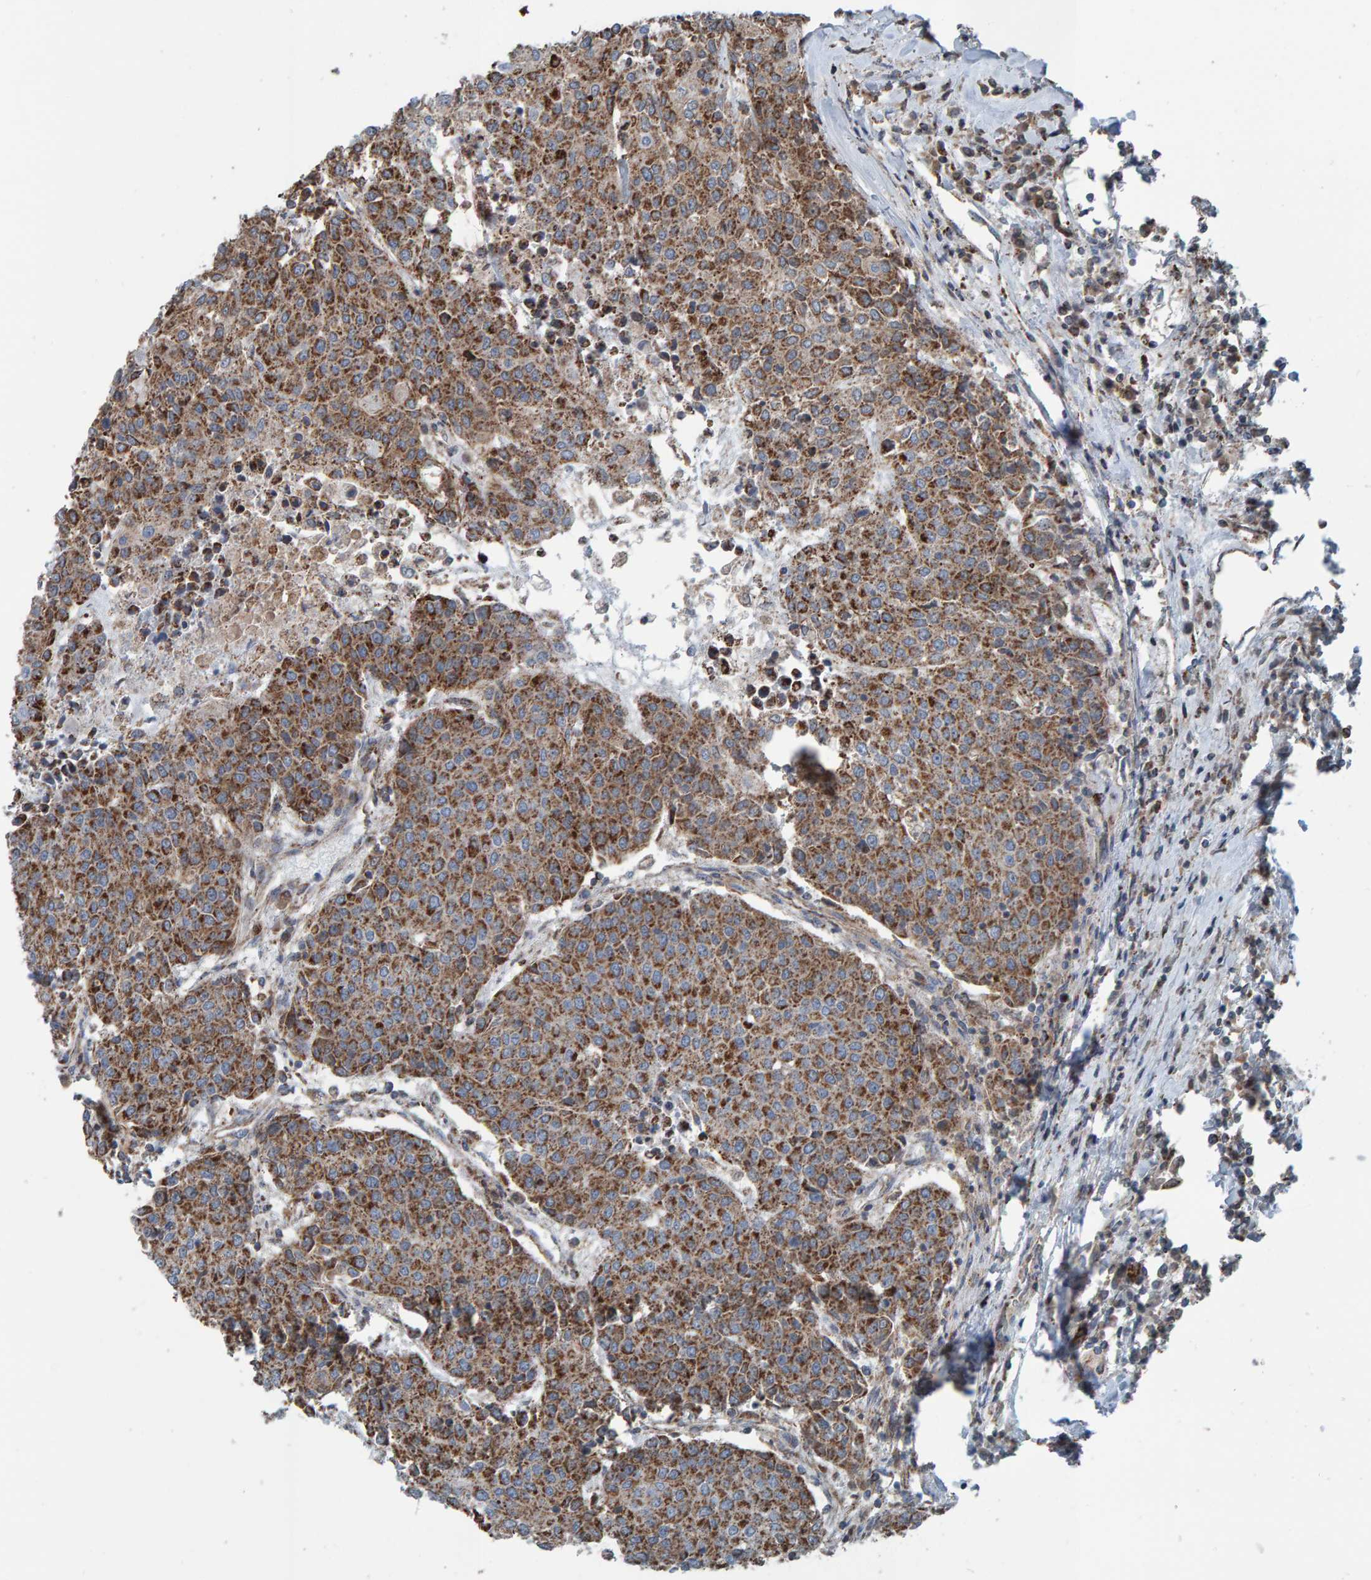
{"staining": {"intensity": "strong", "quantity": "25%-75%", "location": "cytoplasmic/membranous"}, "tissue": "urothelial cancer", "cell_type": "Tumor cells", "image_type": "cancer", "snomed": [{"axis": "morphology", "description": "Urothelial carcinoma, High grade"}, {"axis": "topography", "description": "Urinary bladder"}], "caption": "High-grade urothelial carcinoma tissue demonstrates strong cytoplasmic/membranous expression in about 25%-75% of tumor cells (Brightfield microscopy of DAB IHC at high magnification).", "gene": "ZNF48", "patient": {"sex": "female", "age": 85}}